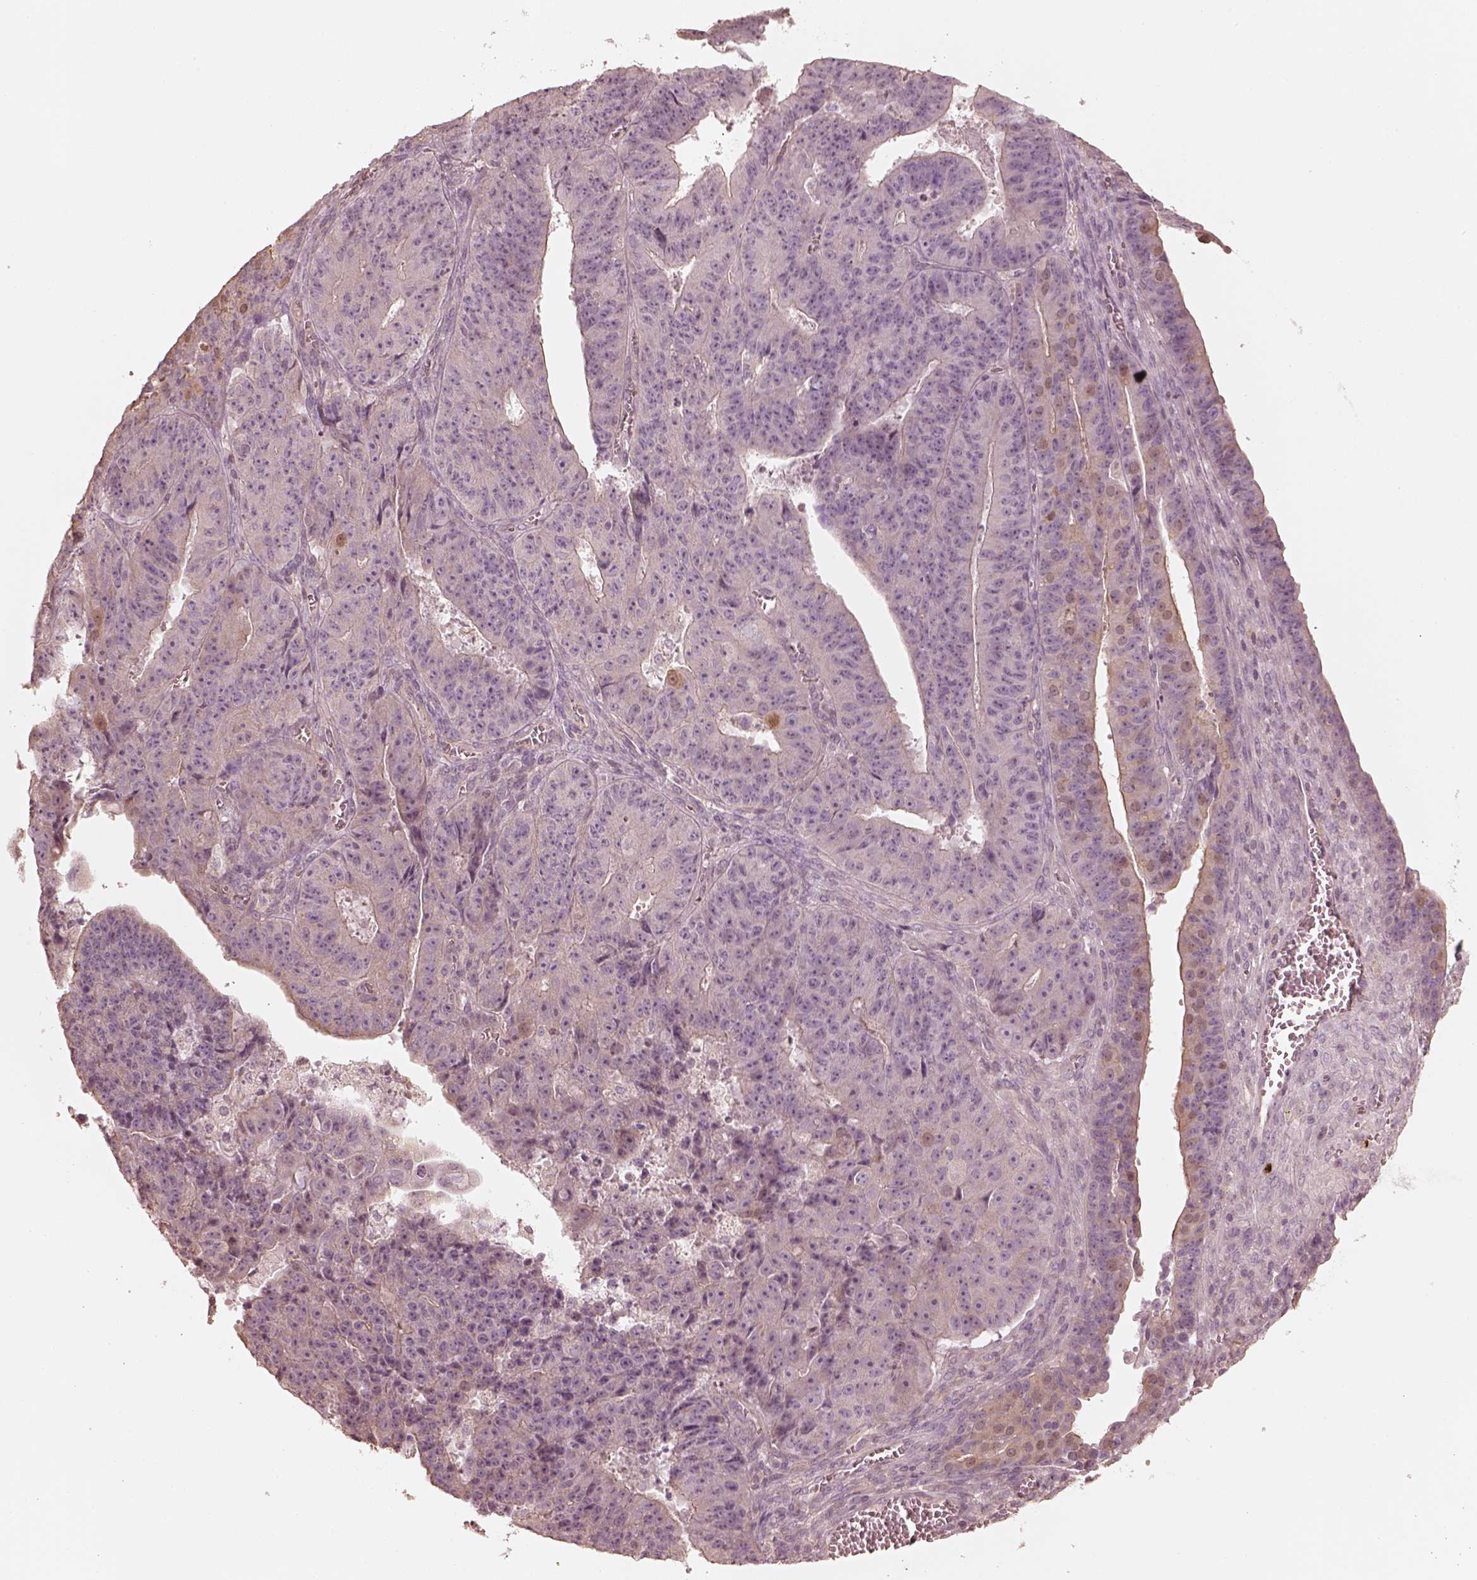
{"staining": {"intensity": "moderate", "quantity": "<25%", "location": "cytoplasmic/membranous,nuclear"}, "tissue": "ovarian cancer", "cell_type": "Tumor cells", "image_type": "cancer", "snomed": [{"axis": "morphology", "description": "Carcinoma, endometroid"}, {"axis": "topography", "description": "Ovary"}], "caption": "Immunohistochemical staining of human endometroid carcinoma (ovarian) demonstrates low levels of moderate cytoplasmic/membranous and nuclear expression in about <25% of tumor cells.", "gene": "KIF5C", "patient": {"sex": "female", "age": 42}}